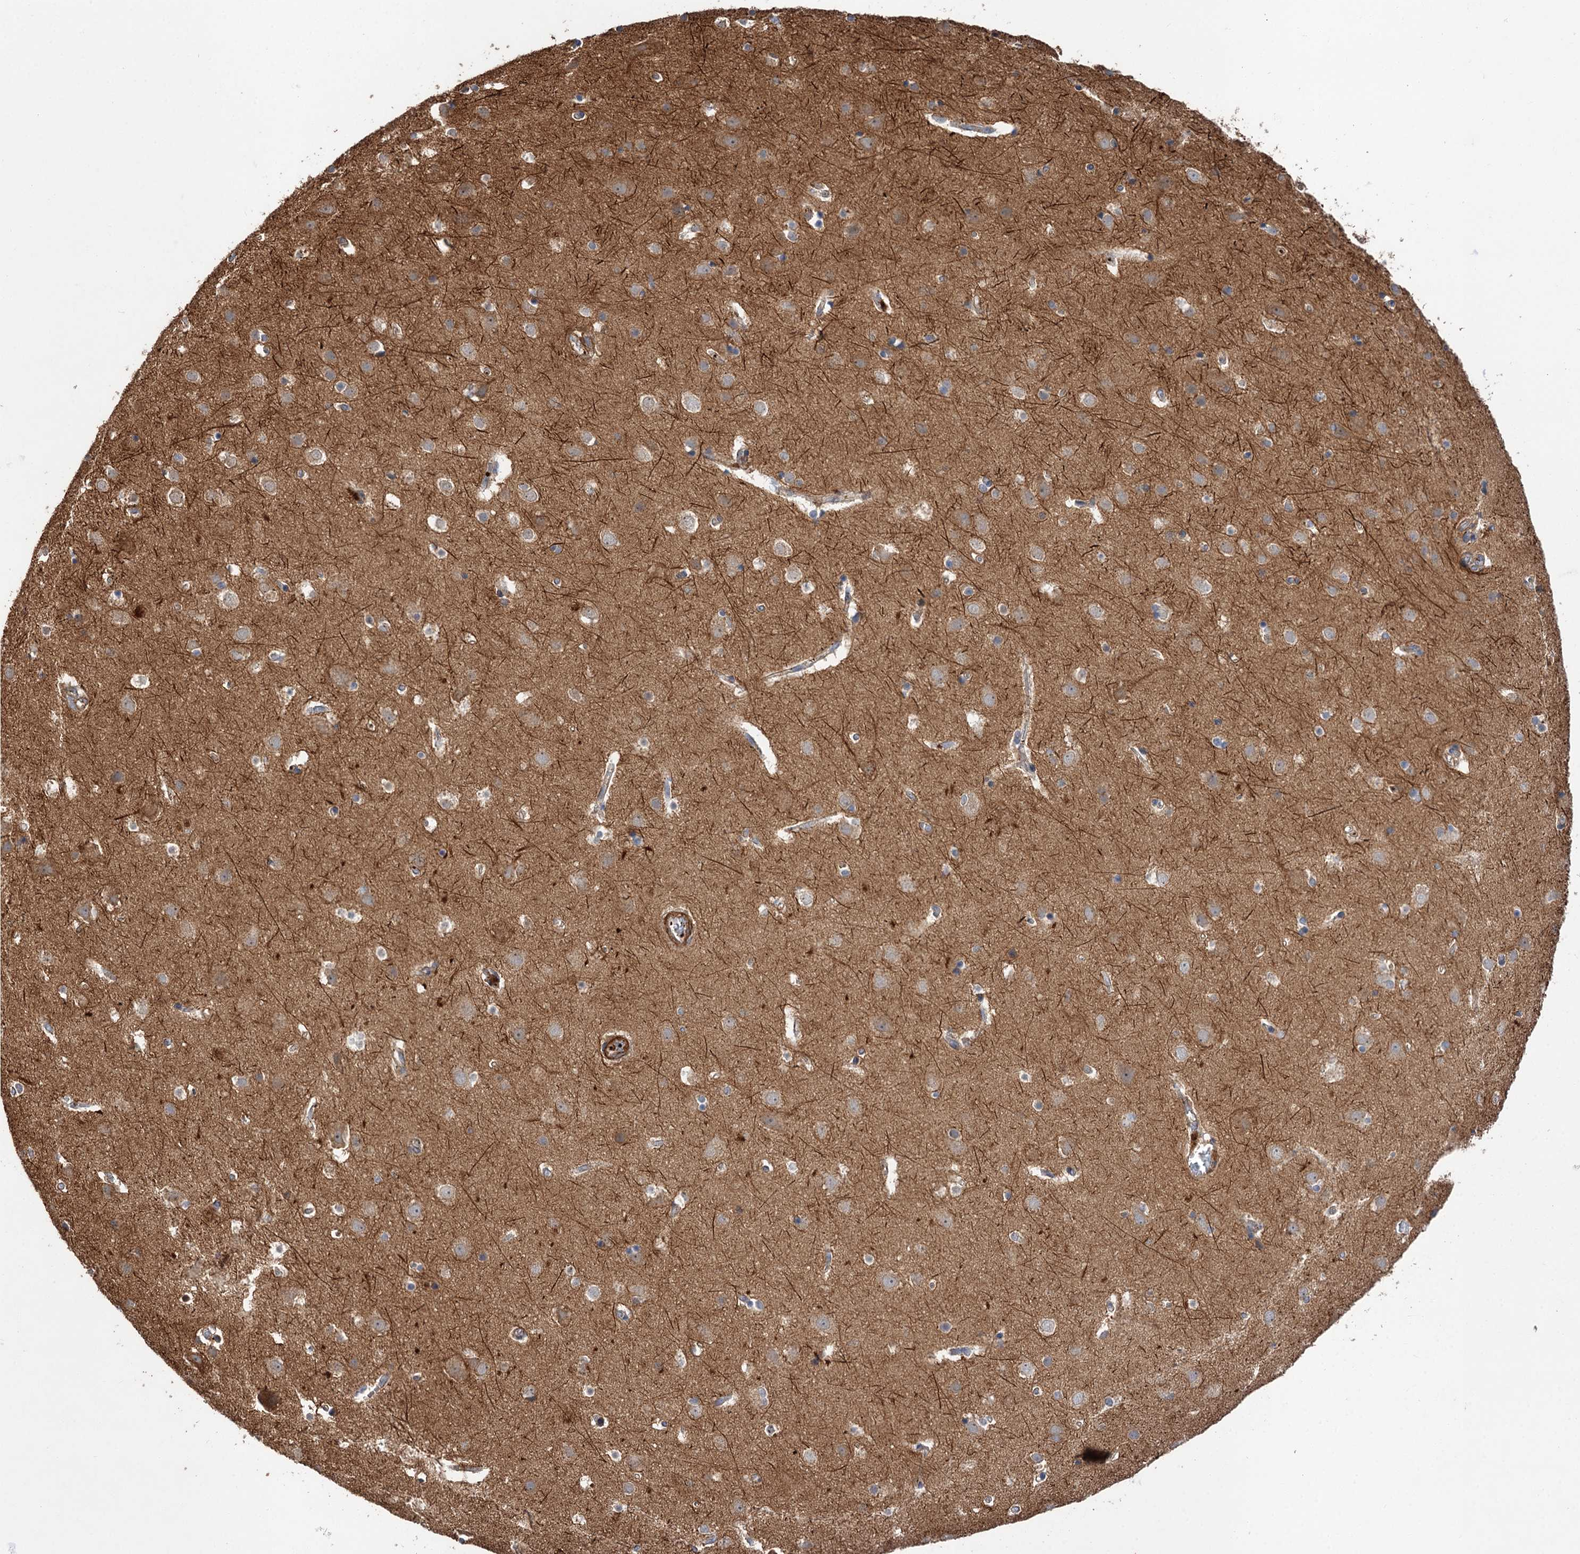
{"staining": {"intensity": "moderate", "quantity": "25%-75%", "location": "cytoplasmic/membranous"}, "tissue": "cerebral cortex", "cell_type": "Endothelial cells", "image_type": "normal", "snomed": [{"axis": "morphology", "description": "Normal tissue, NOS"}, {"axis": "topography", "description": "Cerebral cortex"}], "caption": "An image of human cerebral cortex stained for a protein displays moderate cytoplasmic/membranous brown staining in endothelial cells.", "gene": "FBXW8", "patient": {"sex": "male", "age": 54}}